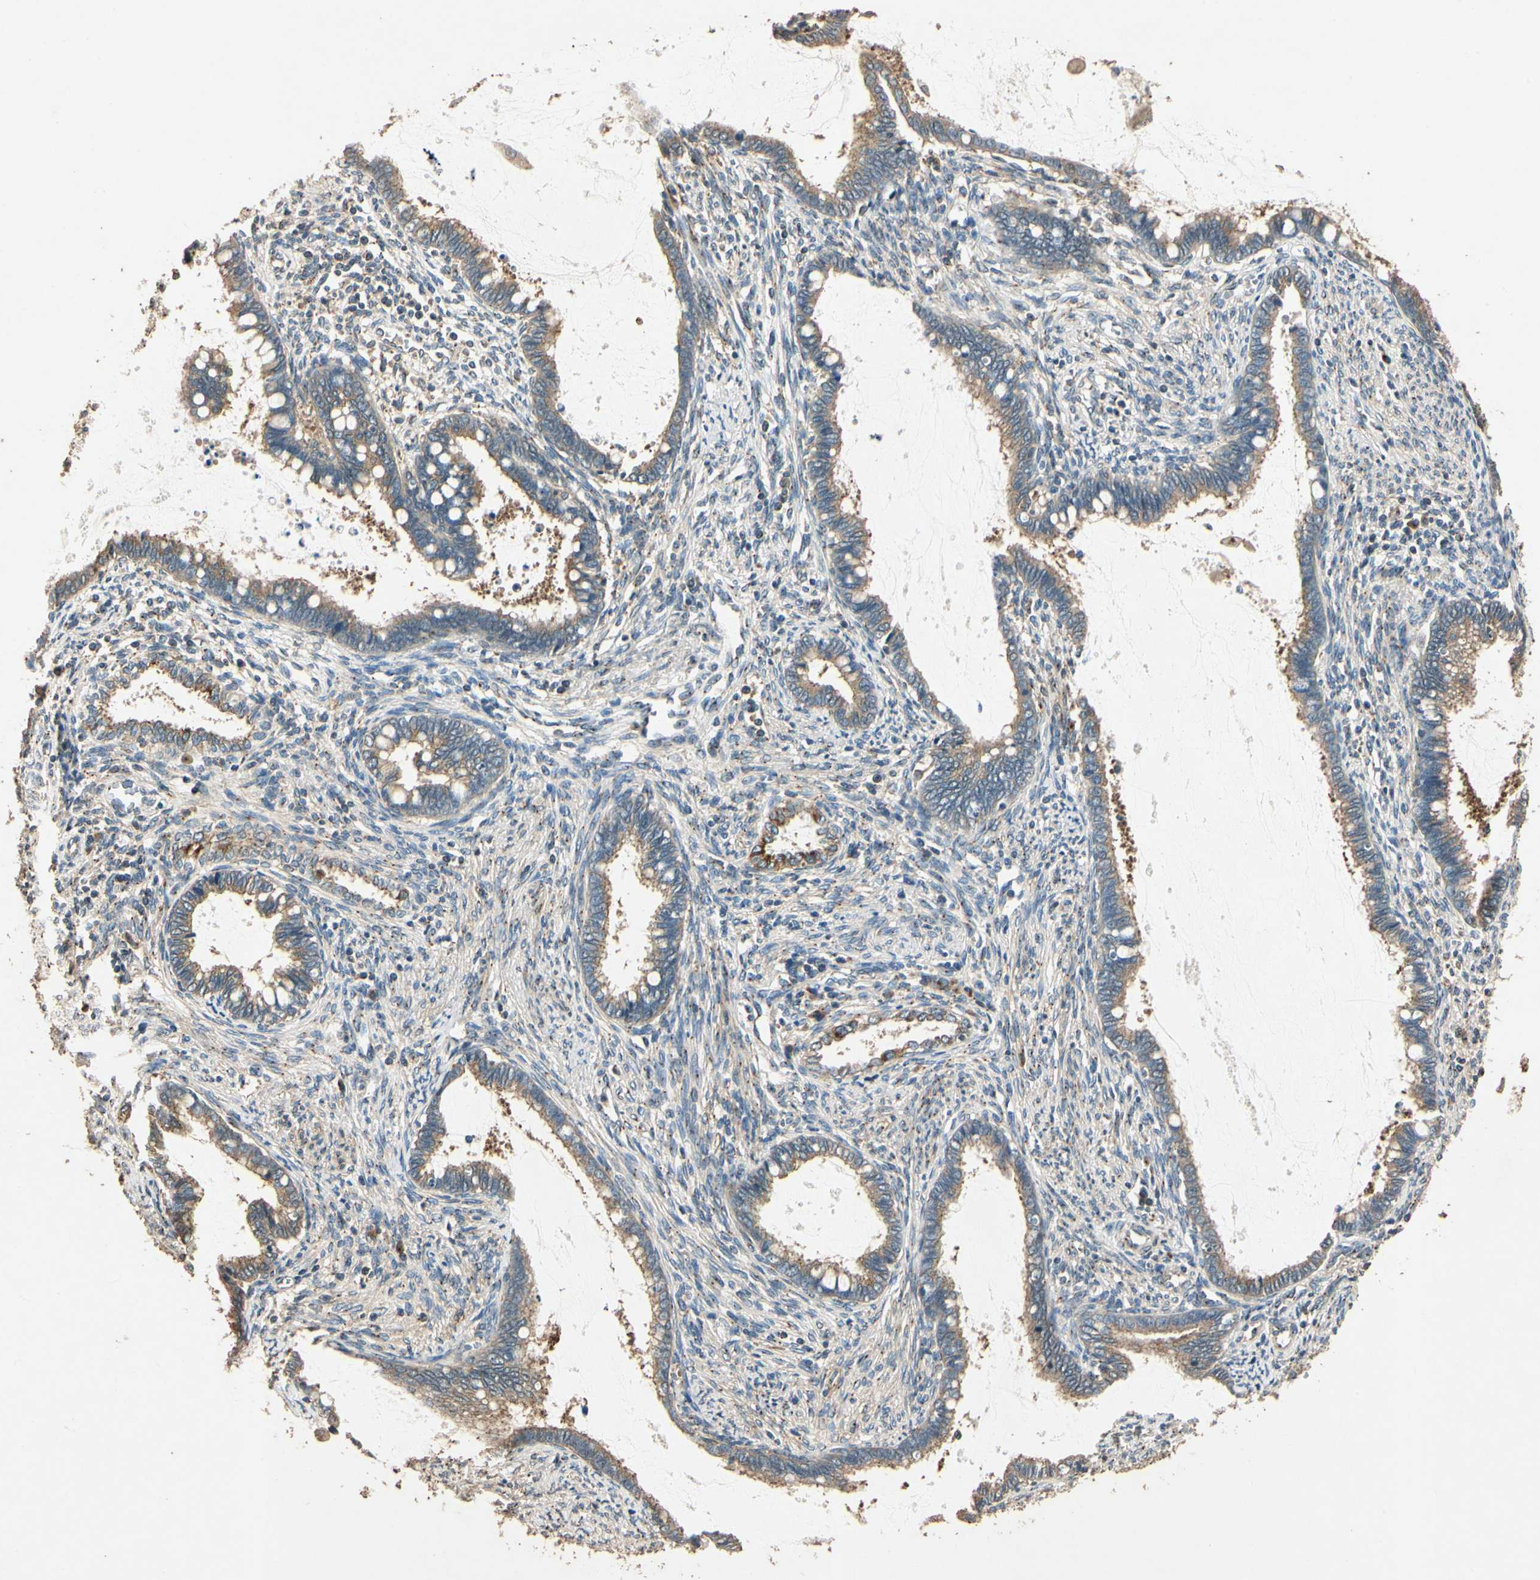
{"staining": {"intensity": "moderate", "quantity": ">75%", "location": "cytoplasmic/membranous"}, "tissue": "cervical cancer", "cell_type": "Tumor cells", "image_type": "cancer", "snomed": [{"axis": "morphology", "description": "Adenocarcinoma, NOS"}, {"axis": "topography", "description": "Cervix"}], "caption": "Cervical cancer stained with DAB immunohistochemistry shows medium levels of moderate cytoplasmic/membranous expression in approximately >75% of tumor cells.", "gene": "AKAP9", "patient": {"sex": "female", "age": 44}}